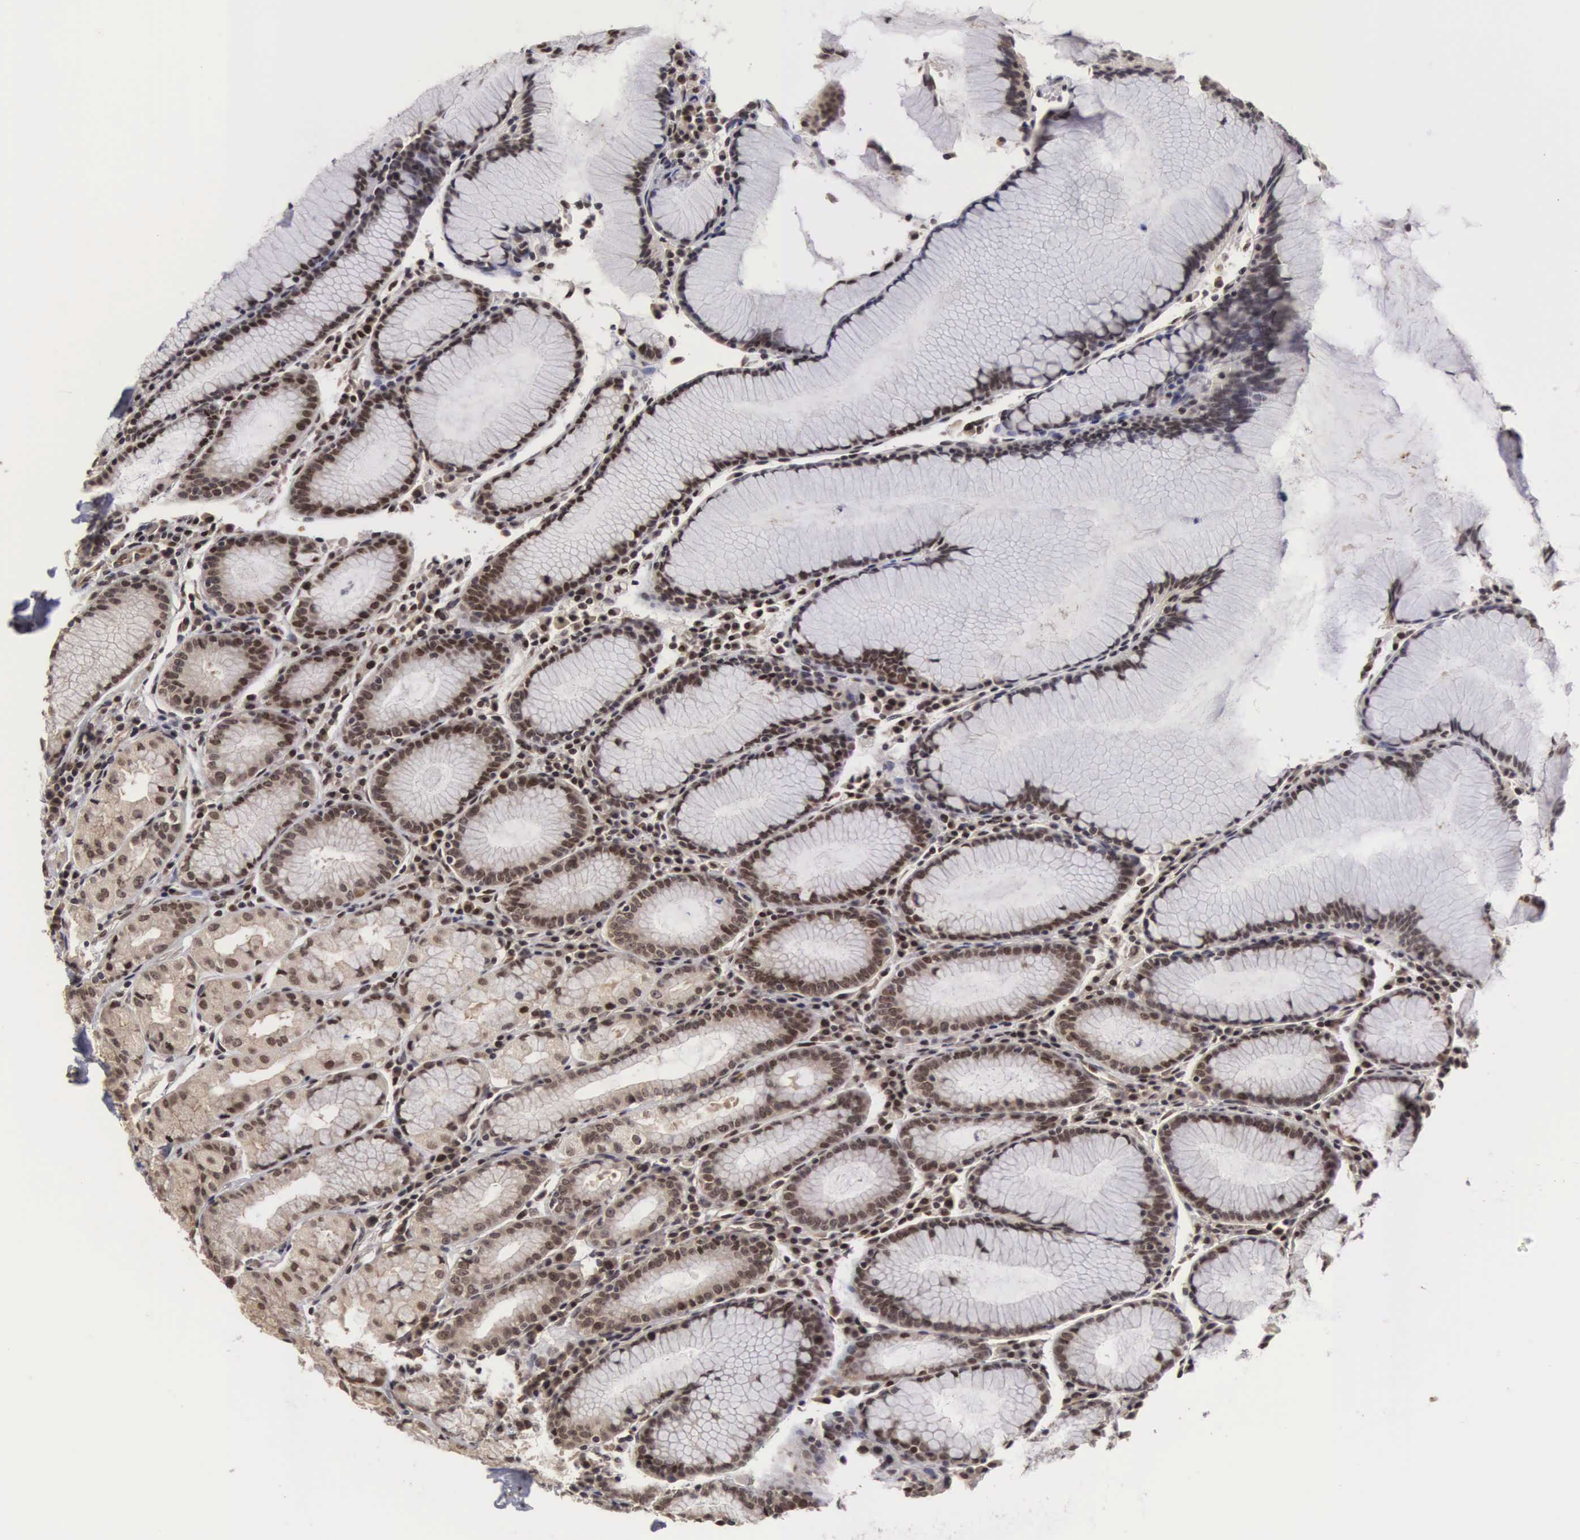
{"staining": {"intensity": "strong", "quantity": ">75%", "location": "cytoplasmic/membranous,nuclear"}, "tissue": "stomach", "cell_type": "Glandular cells", "image_type": "normal", "snomed": [{"axis": "morphology", "description": "Normal tissue, NOS"}, {"axis": "topography", "description": "Stomach, lower"}], "caption": "Benign stomach exhibits strong cytoplasmic/membranous,nuclear positivity in approximately >75% of glandular cells, visualized by immunohistochemistry. The staining is performed using DAB brown chromogen to label protein expression. The nuclei are counter-stained blue using hematoxylin.", "gene": "MORC2", "patient": {"sex": "female", "age": 43}}